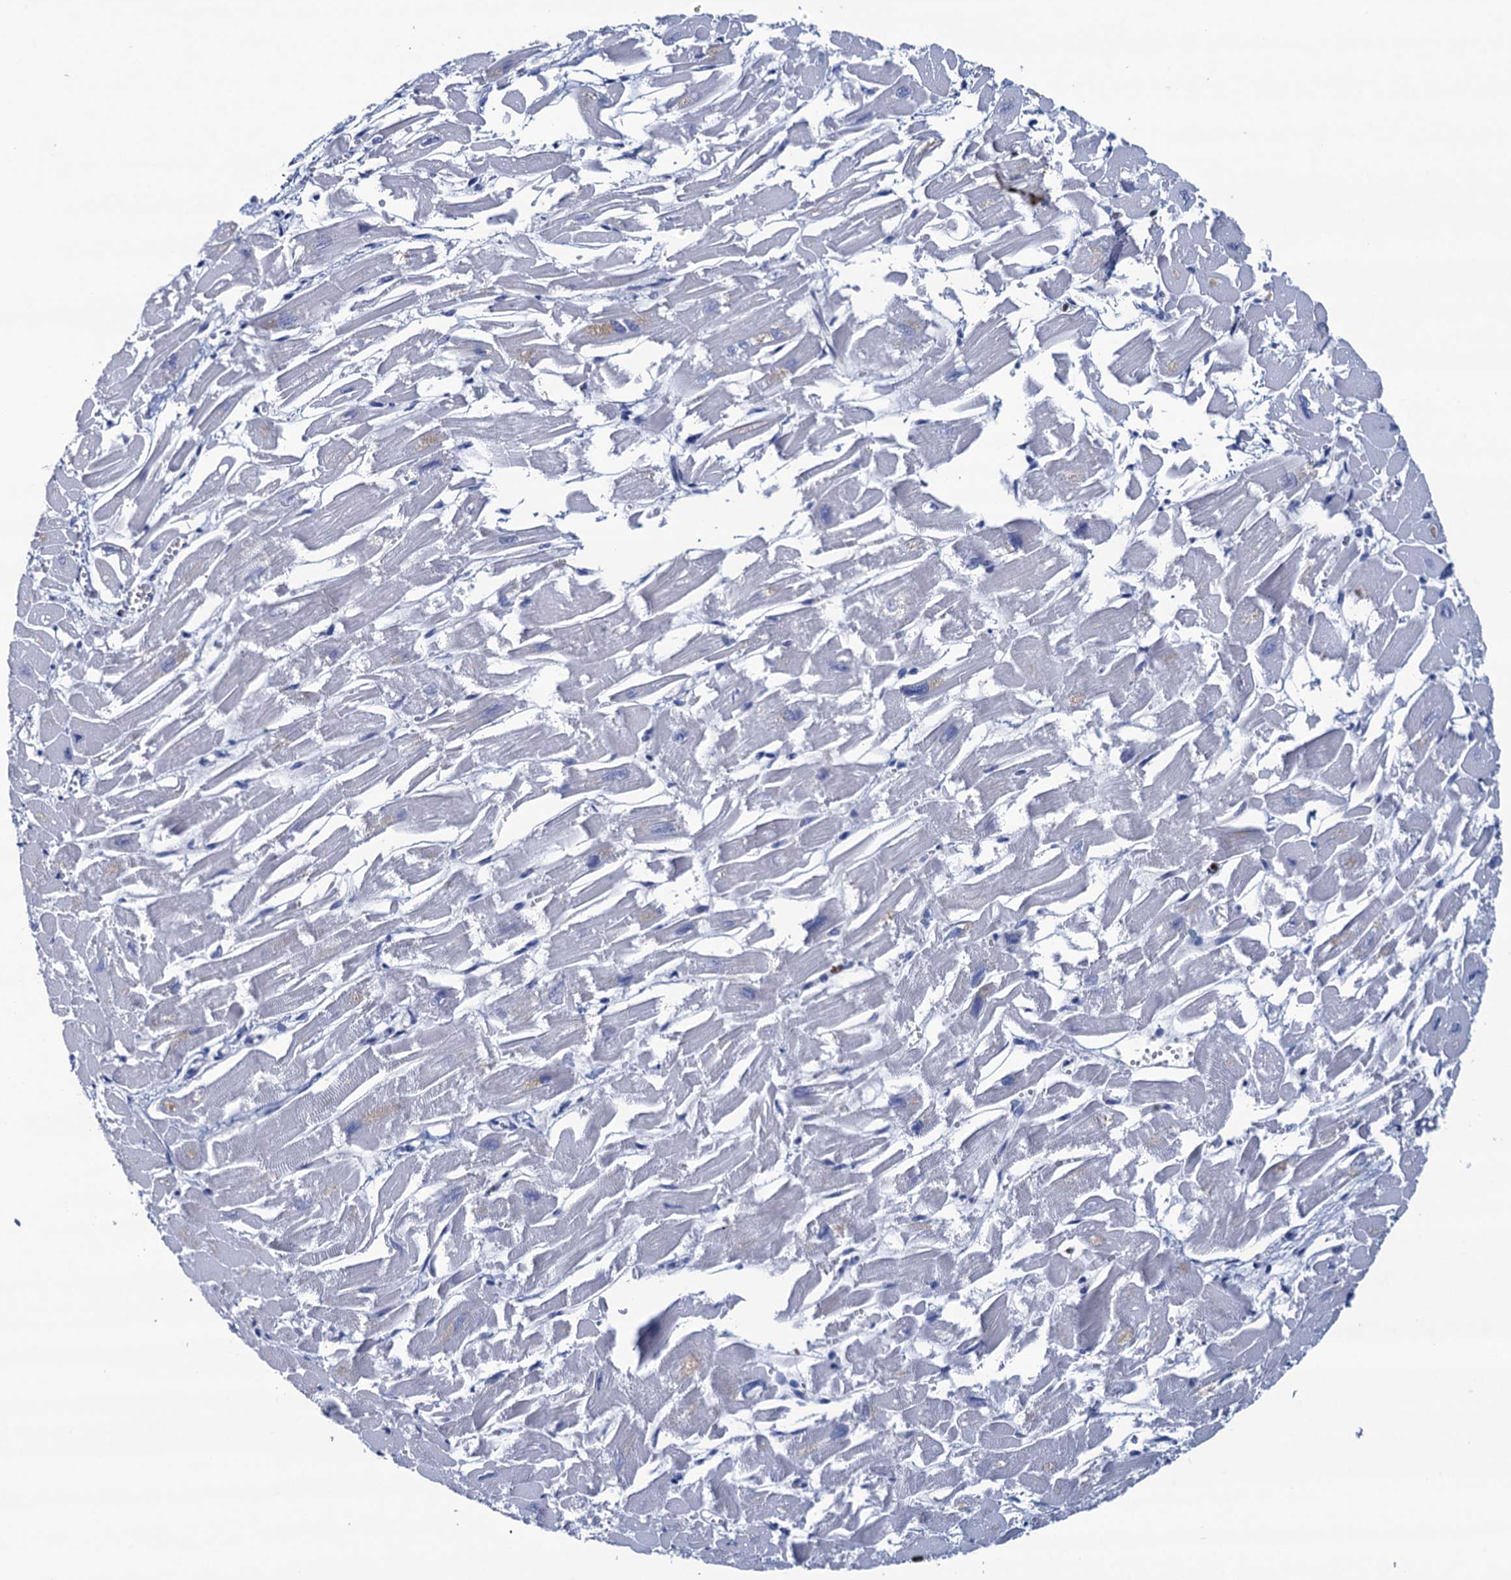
{"staining": {"intensity": "negative", "quantity": "none", "location": "none"}, "tissue": "heart muscle", "cell_type": "Cardiomyocytes", "image_type": "normal", "snomed": [{"axis": "morphology", "description": "Normal tissue, NOS"}, {"axis": "topography", "description": "Heart"}], "caption": "This is an immunohistochemistry photomicrograph of unremarkable human heart muscle. There is no staining in cardiomyocytes.", "gene": "RHCG", "patient": {"sex": "male", "age": 54}}